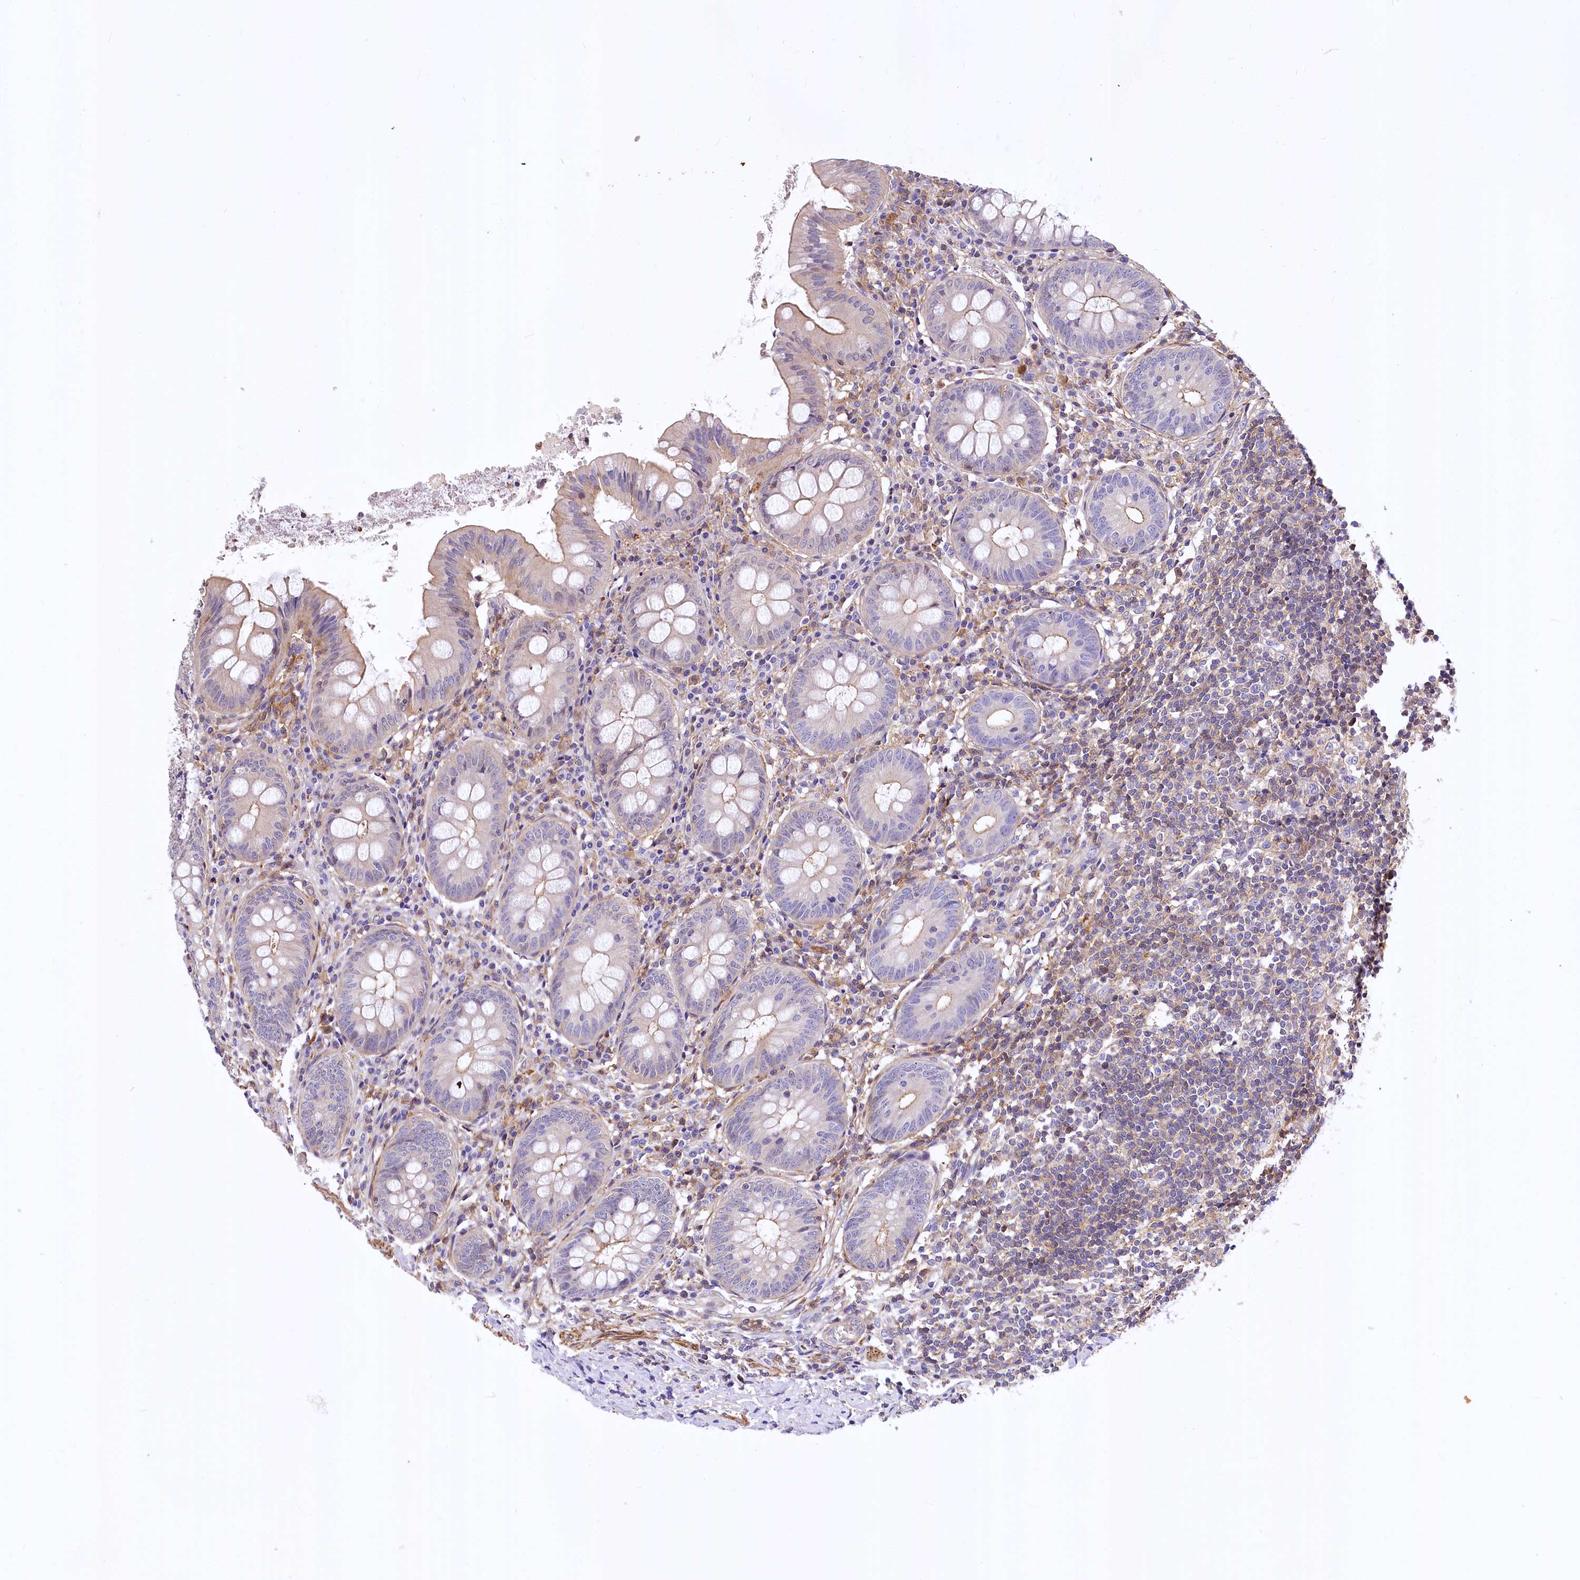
{"staining": {"intensity": "moderate", "quantity": "<25%", "location": "cytoplasmic/membranous"}, "tissue": "appendix", "cell_type": "Glandular cells", "image_type": "normal", "snomed": [{"axis": "morphology", "description": "Normal tissue, NOS"}, {"axis": "topography", "description": "Appendix"}], "caption": "A brown stain shows moderate cytoplasmic/membranous positivity of a protein in glandular cells of normal human appendix.", "gene": "DPP3", "patient": {"sex": "female", "age": 54}}